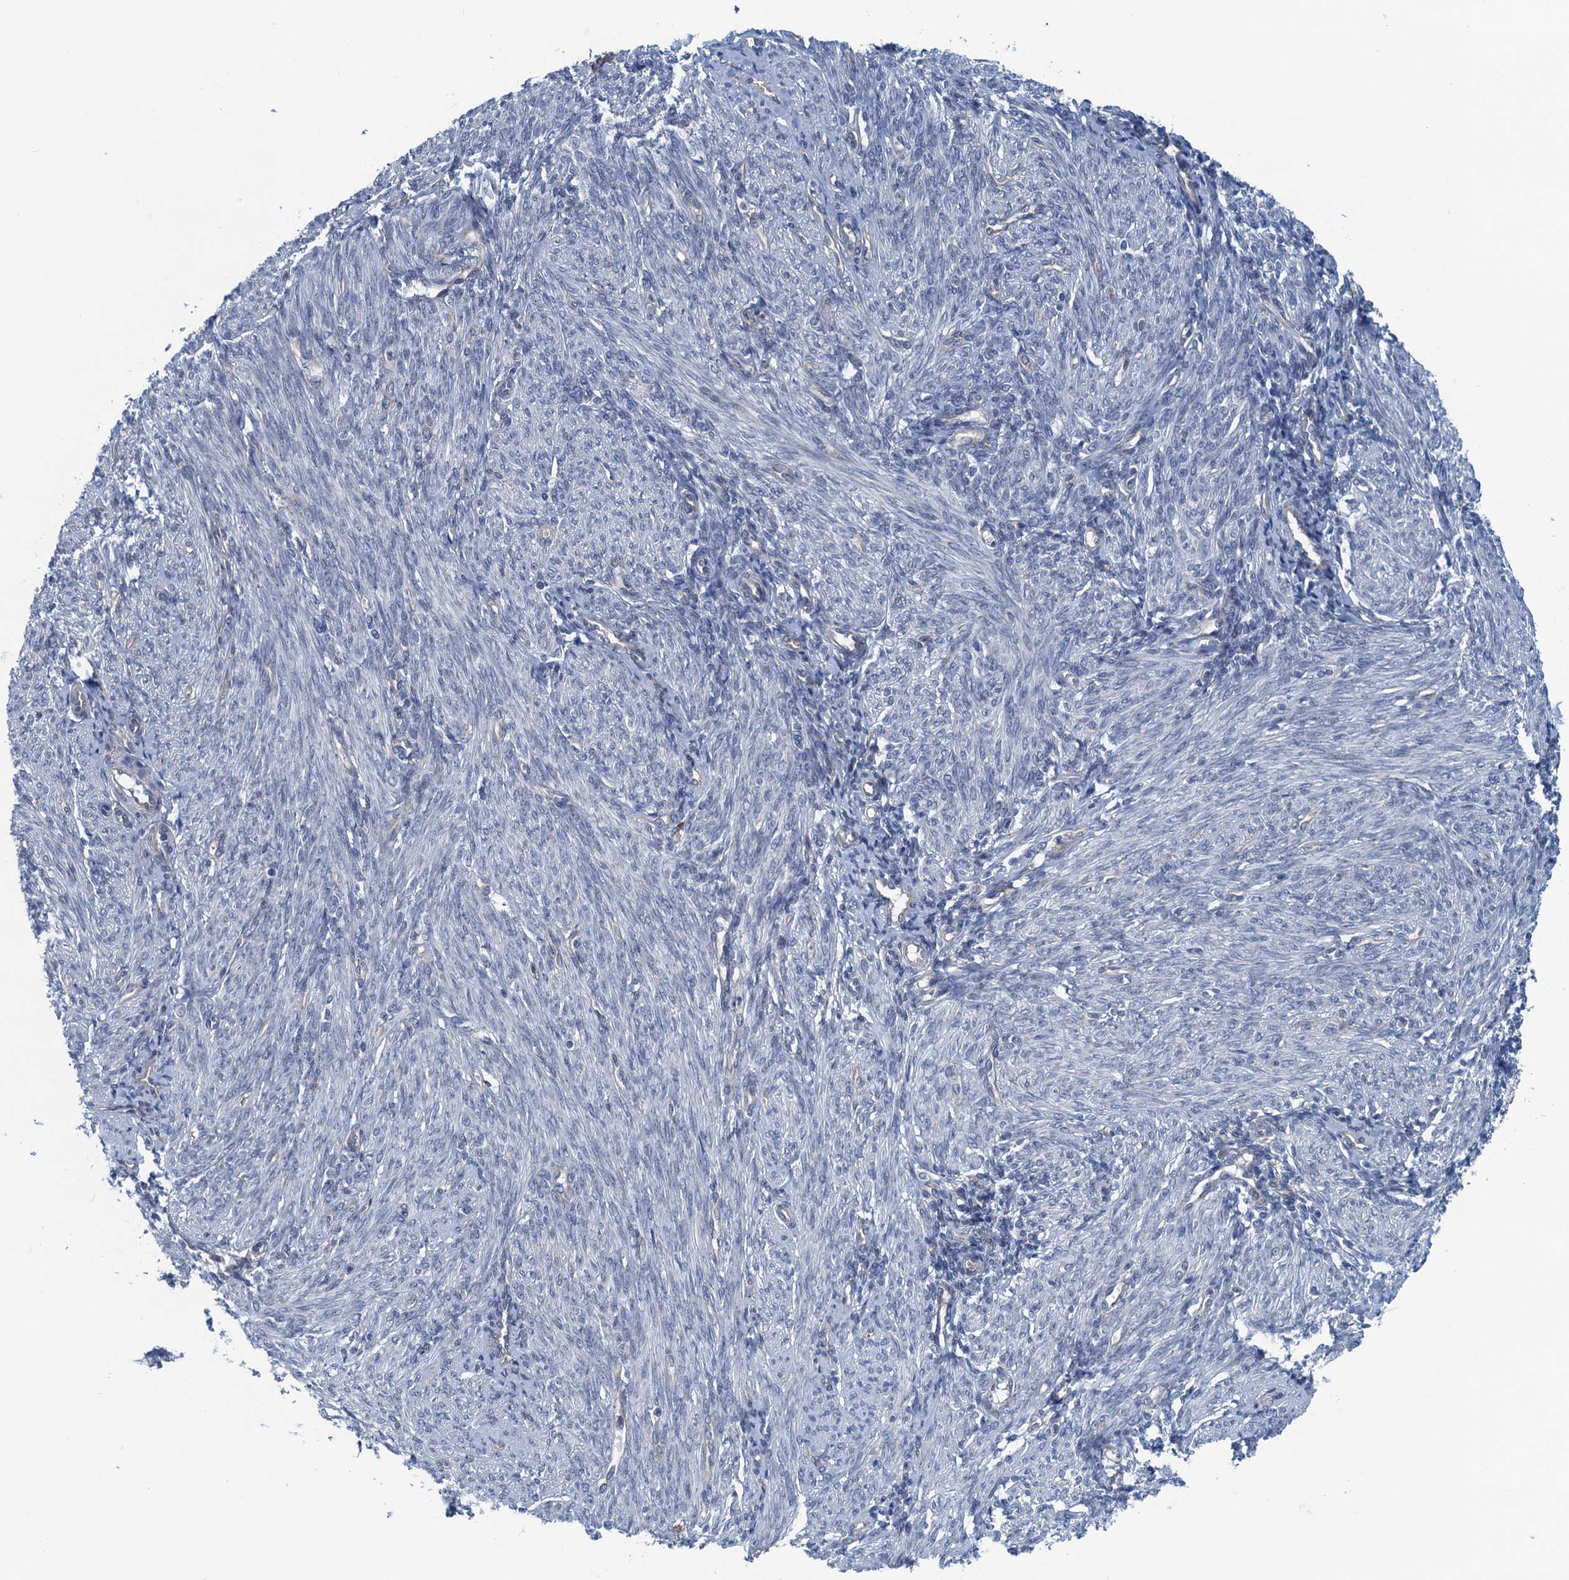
{"staining": {"intensity": "negative", "quantity": "none", "location": "none"}, "tissue": "endometrium", "cell_type": "Cells in endometrial stroma", "image_type": "normal", "snomed": [{"axis": "morphology", "description": "Normal tissue, NOS"}, {"axis": "topography", "description": "Endometrium"}], "caption": "A high-resolution histopathology image shows immunohistochemistry (IHC) staining of benign endometrium, which demonstrates no significant staining in cells in endometrial stroma. The staining was performed using DAB (3,3'-diaminobenzidine) to visualize the protein expression in brown, while the nuclei were stained in blue with hematoxylin (Magnification: 20x).", "gene": "MYDGF", "patient": {"sex": "female", "age": 77}}